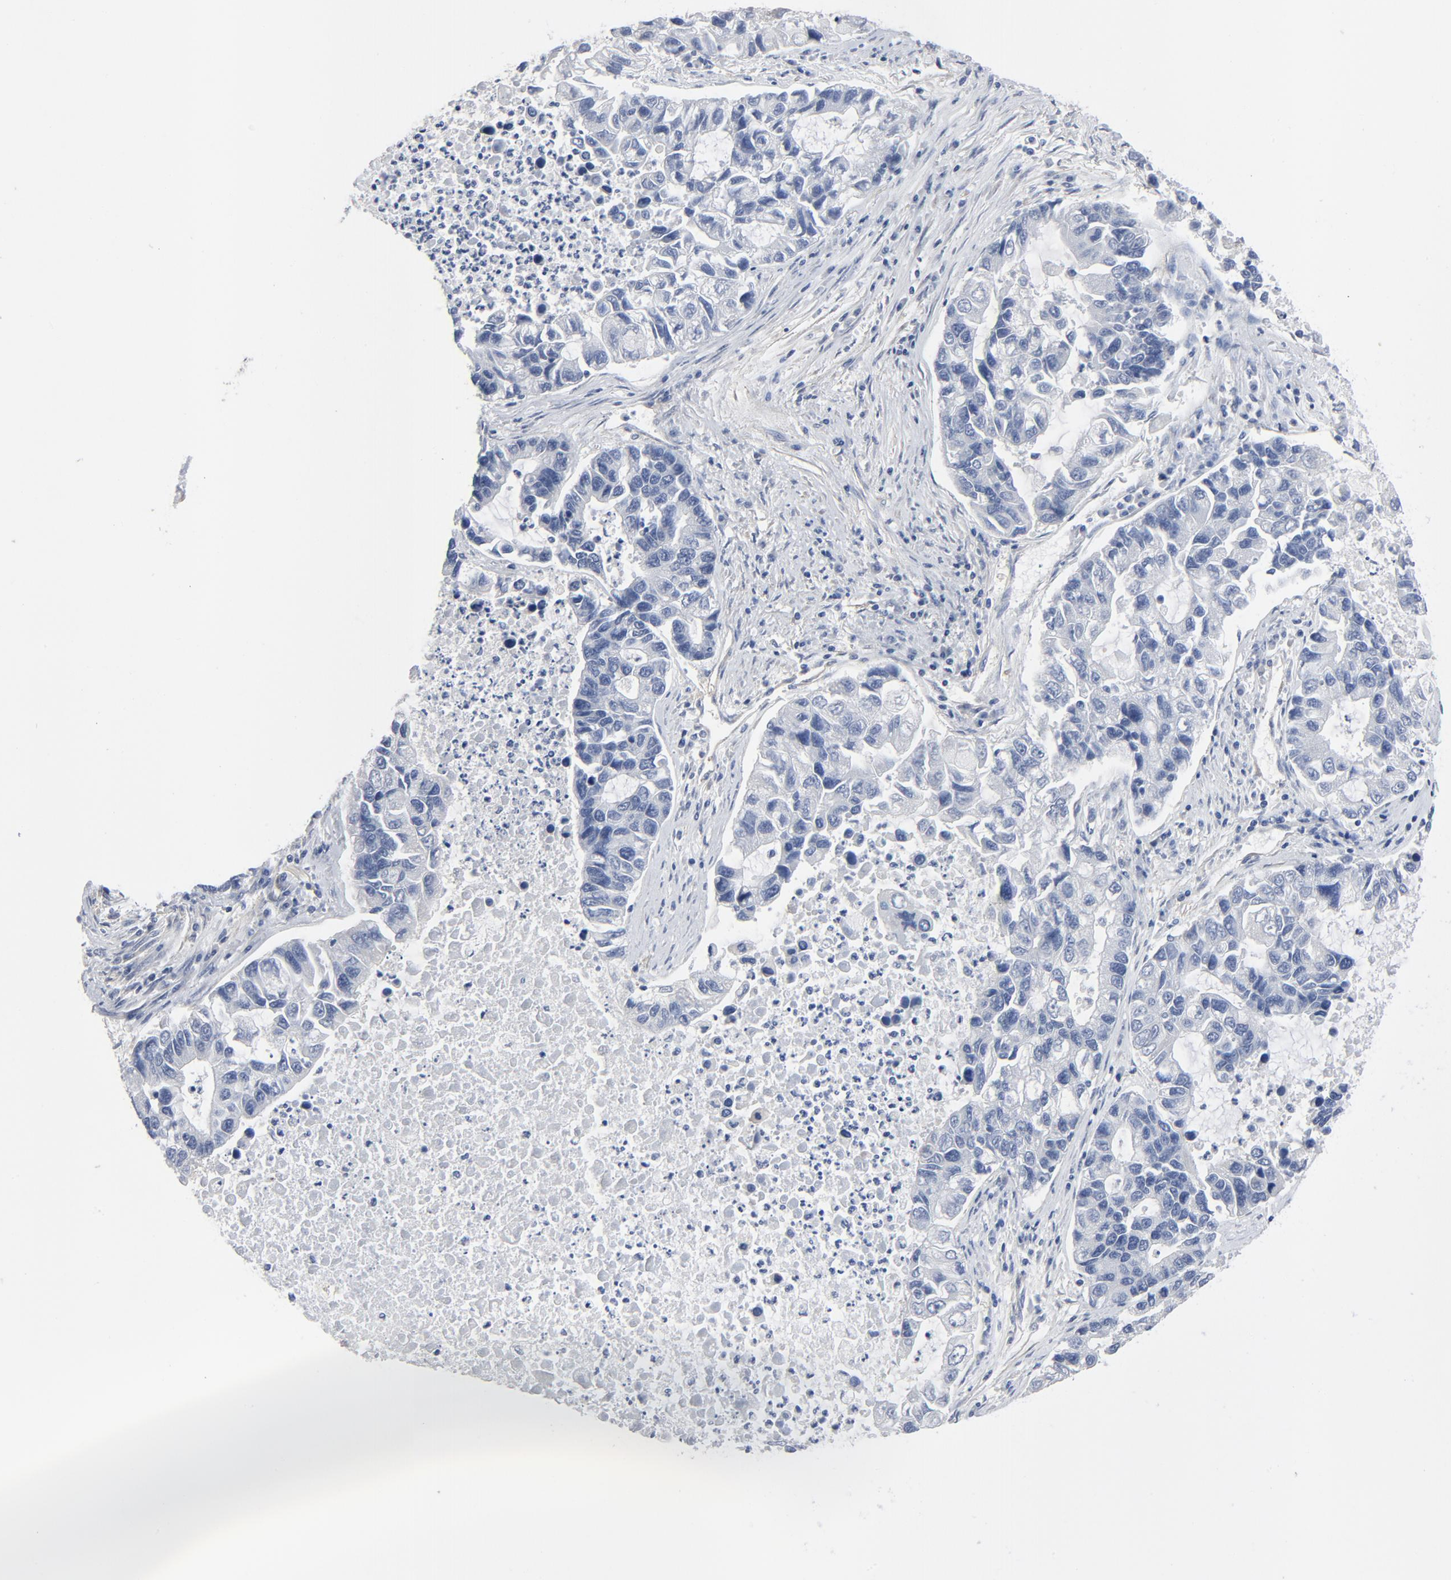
{"staining": {"intensity": "negative", "quantity": "none", "location": "none"}, "tissue": "lung cancer", "cell_type": "Tumor cells", "image_type": "cancer", "snomed": [{"axis": "morphology", "description": "Adenocarcinoma, NOS"}, {"axis": "topography", "description": "Lung"}], "caption": "Immunohistochemistry (IHC) image of human lung adenocarcinoma stained for a protein (brown), which exhibits no staining in tumor cells. (IHC, brightfield microscopy, high magnification).", "gene": "DYNLT3", "patient": {"sex": "female", "age": 51}}